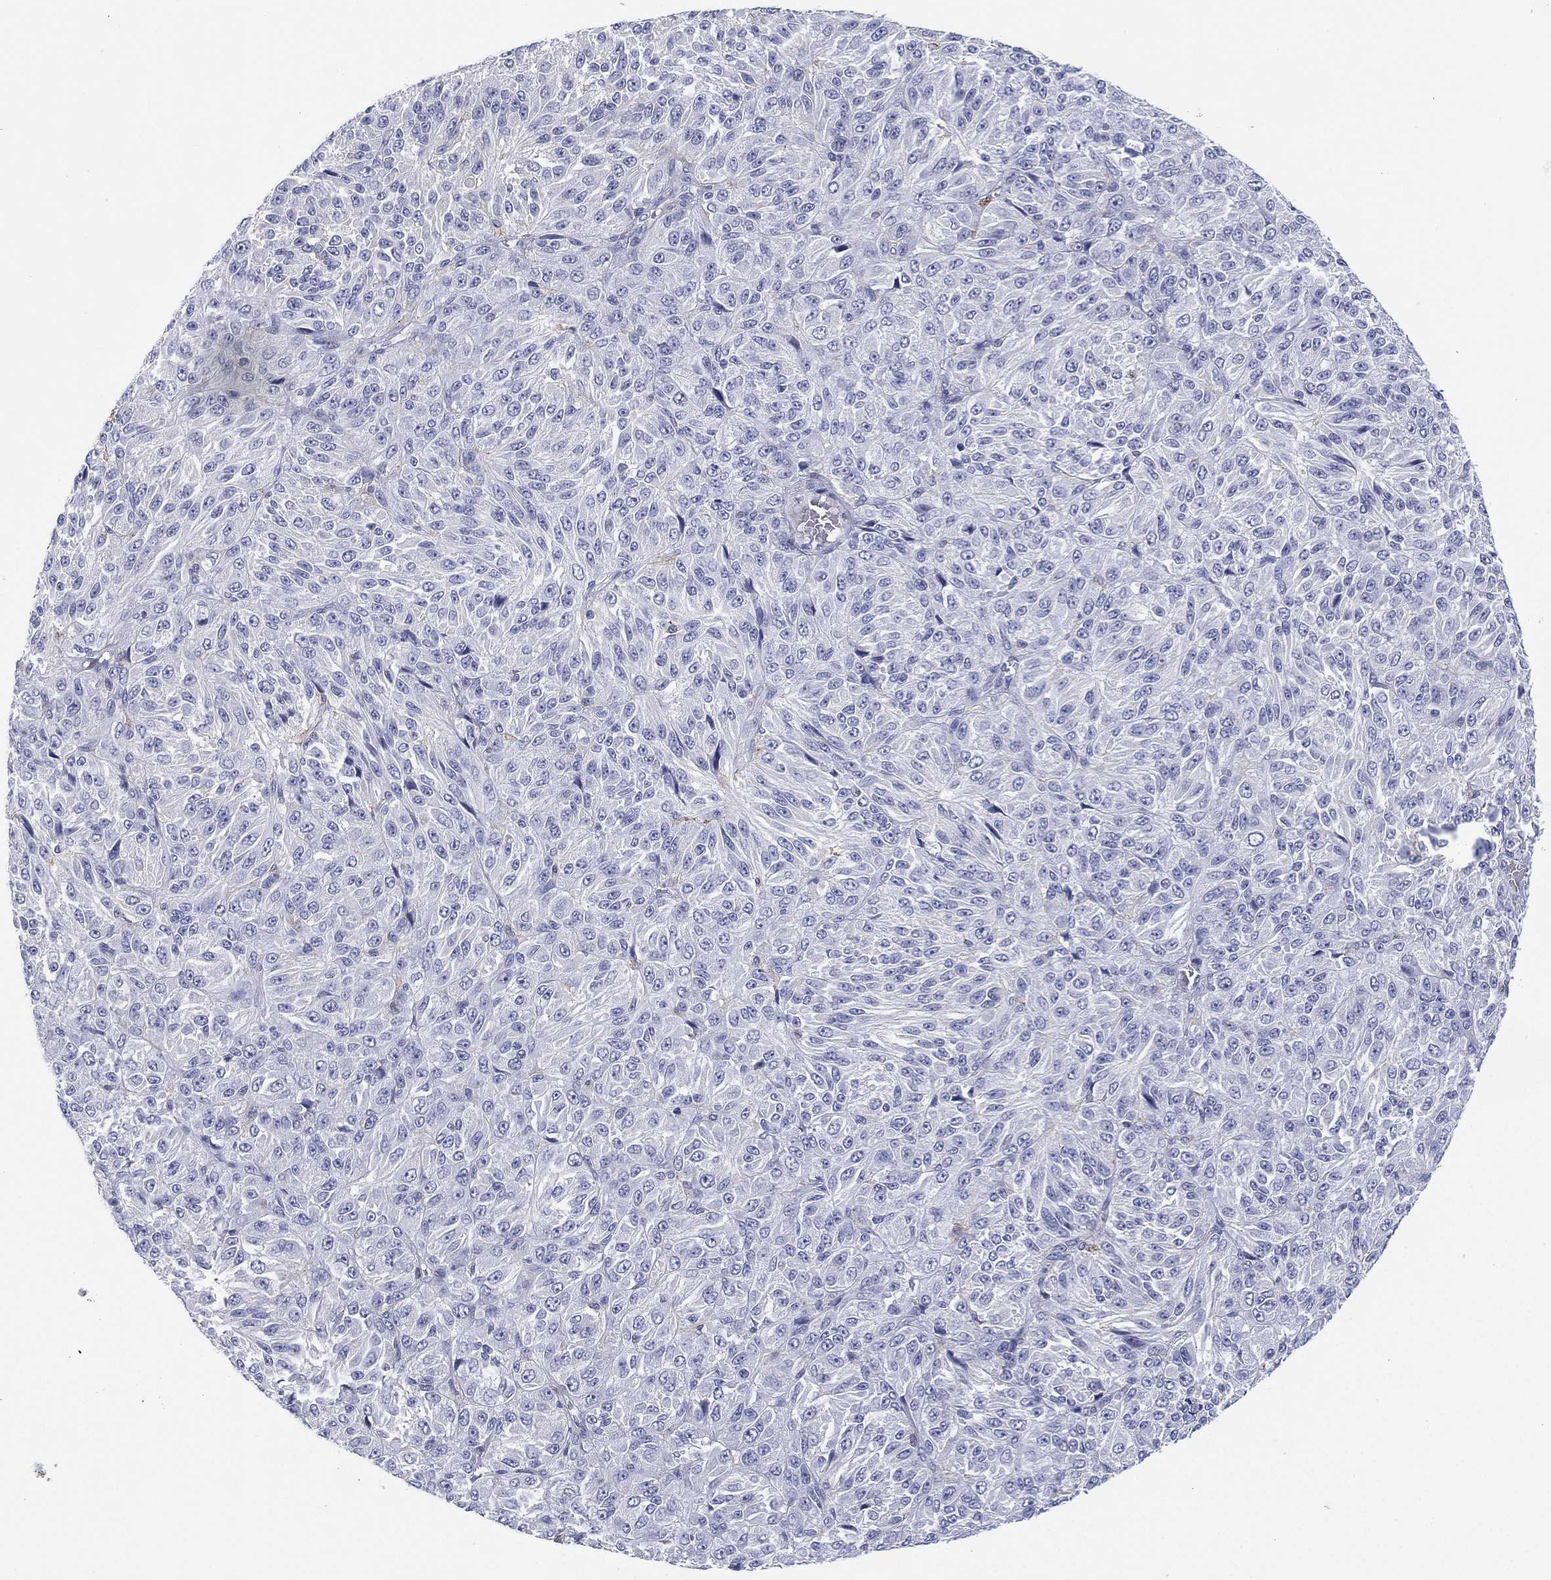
{"staining": {"intensity": "negative", "quantity": "none", "location": "none"}, "tissue": "melanoma", "cell_type": "Tumor cells", "image_type": "cancer", "snomed": [{"axis": "morphology", "description": "Malignant melanoma, Metastatic site"}, {"axis": "topography", "description": "Brain"}], "caption": "Melanoma was stained to show a protein in brown. There is no significant expression in tumor cells.", "gene": "SELPLG", "patient": {"sex": "female", "age": 56}}